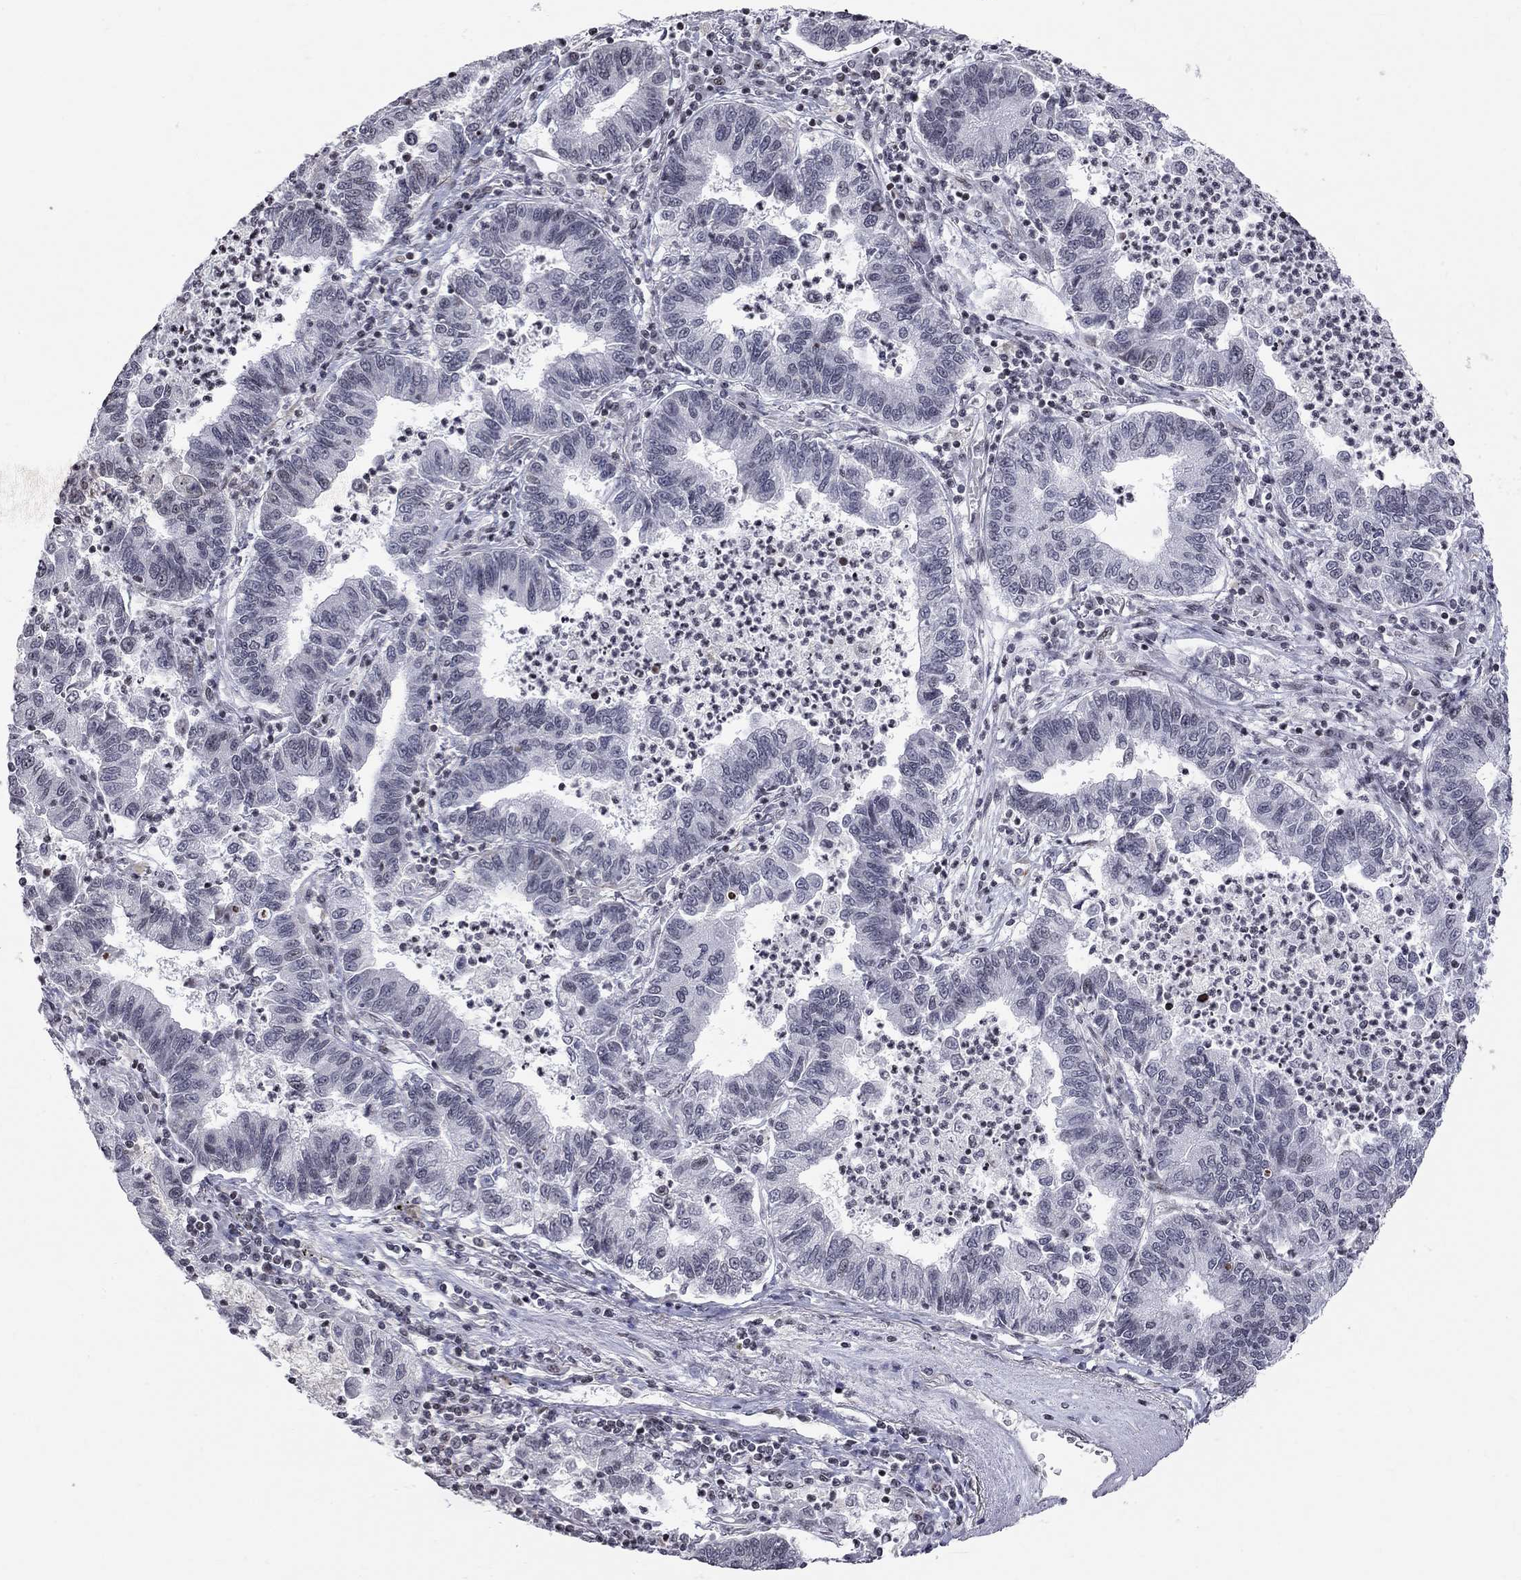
{"staining": {"intensity": "negative", "quantity": "none", "location": "none"}, "tissue": "lung cancer", "cell_type": "Tumor cells", "image_type": "cancer", "snomed": [{"axis": "morphology", "description": "Adenocarcinoma, NOS"}, {"axis": "topography", "description": "Lung"}], "caption": "Tumor cells show no significant expression in lung adenocarcinoma. (Brightfield microscopy of DAB (3,3'-diaminobenzidine) immunohistochemistry (IHC) at high magnification).", "gene": "MTNR1B", "patient": {"sex": "female", "age": 57}}